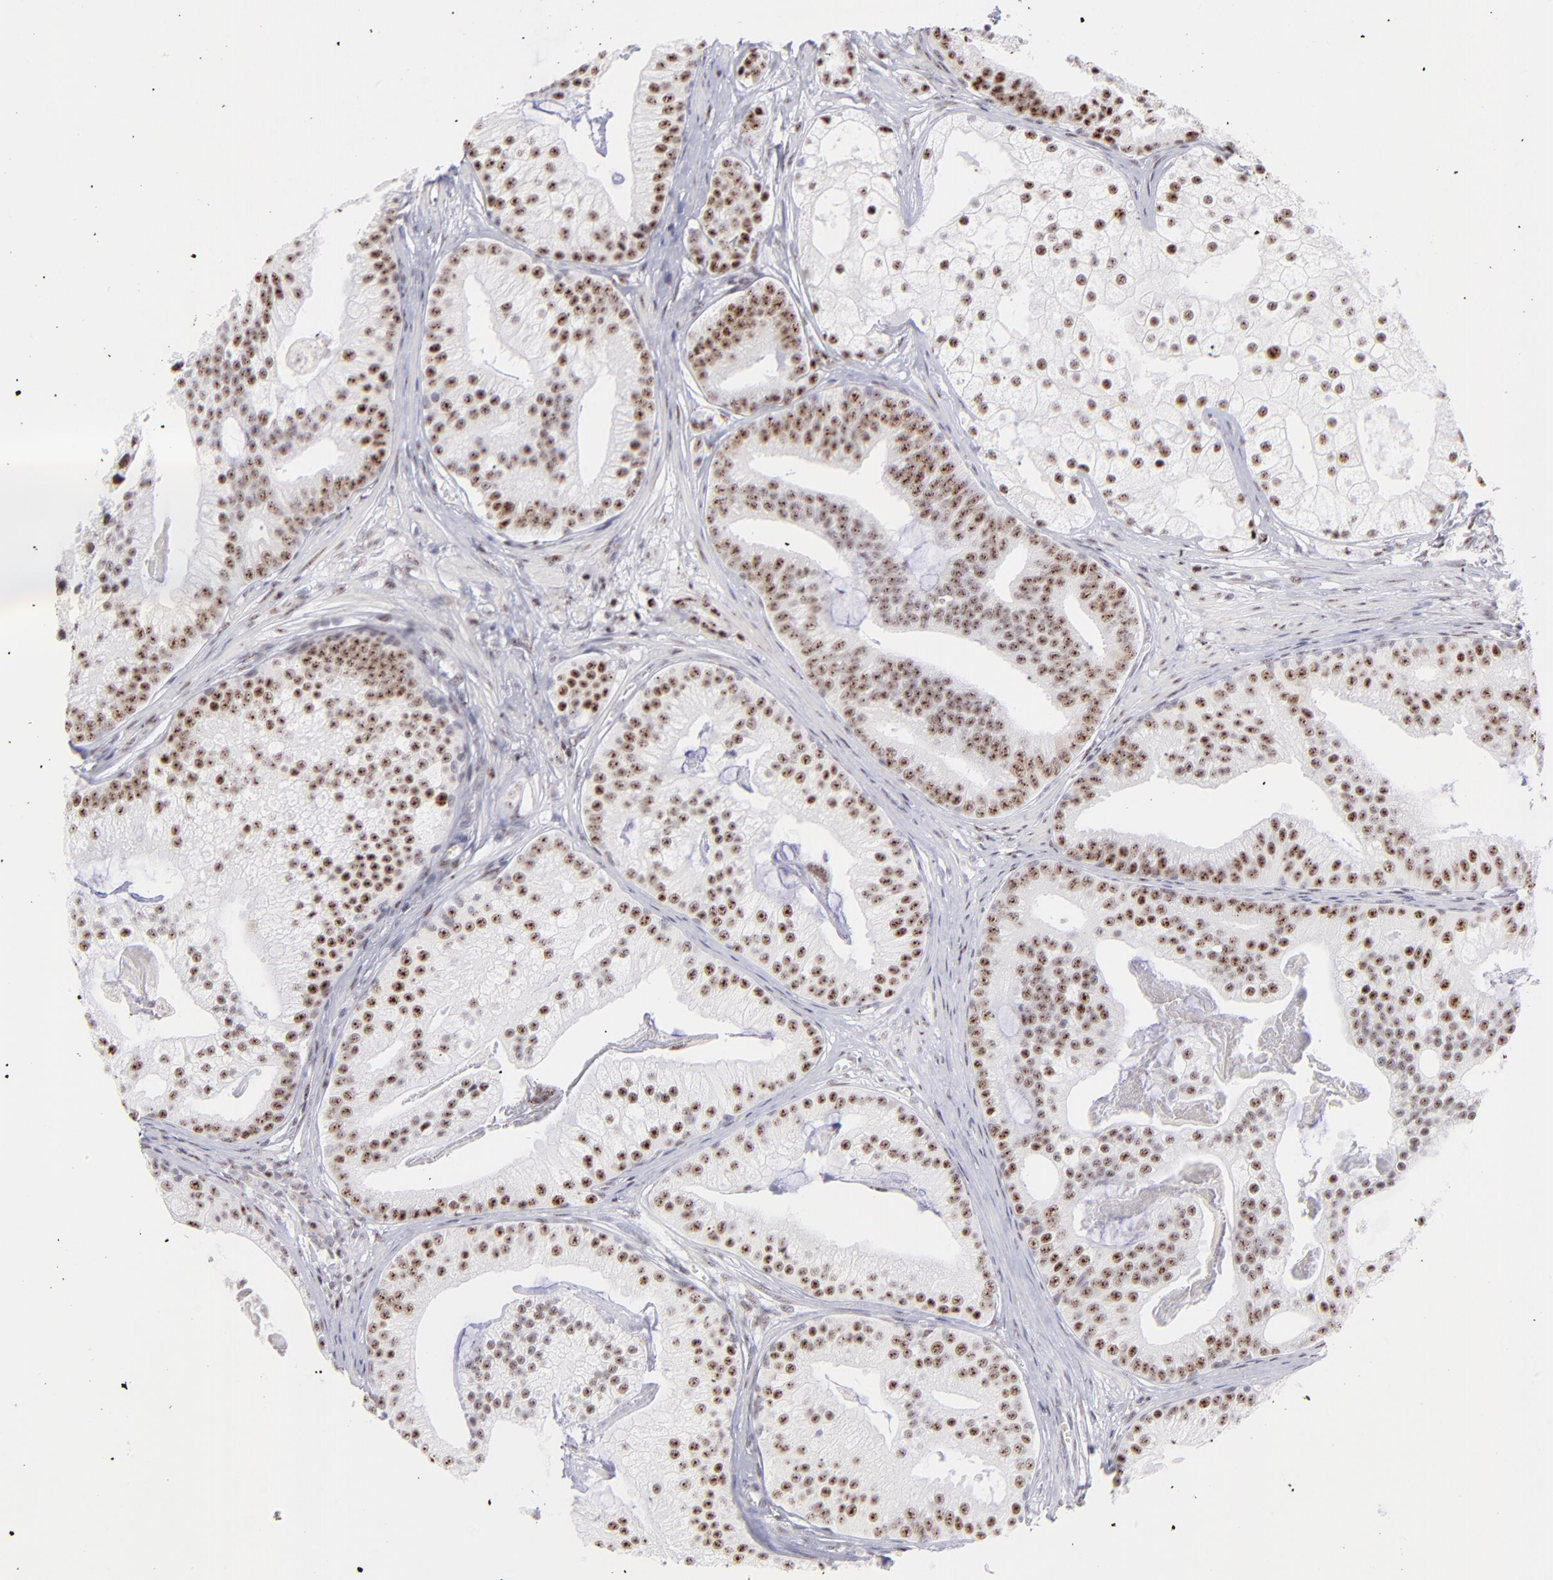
{"staining": {"intensity": "moderate", "quantity": ">75%", "location": "nuclear"}, "tissue": "prostate cancer", "cell_type": "Tumor cells", "image_type": "cancer", "snomed": [{"axis": "morphology", "description": "Adenocarcinoma, Low grade"}, {"axis": "topography", "description": "Prostate"}], "caption": "Protein staining of prostate cancer (low-grade adenocarcinoma) tissue reveals moderate nuclear expression in approximately >75% of tumor cells. (DAB = brown stain, brightfield microscopy at high magnification).", "gene": "CDC25C", "patient": {"sex": "male", "age": 58}}